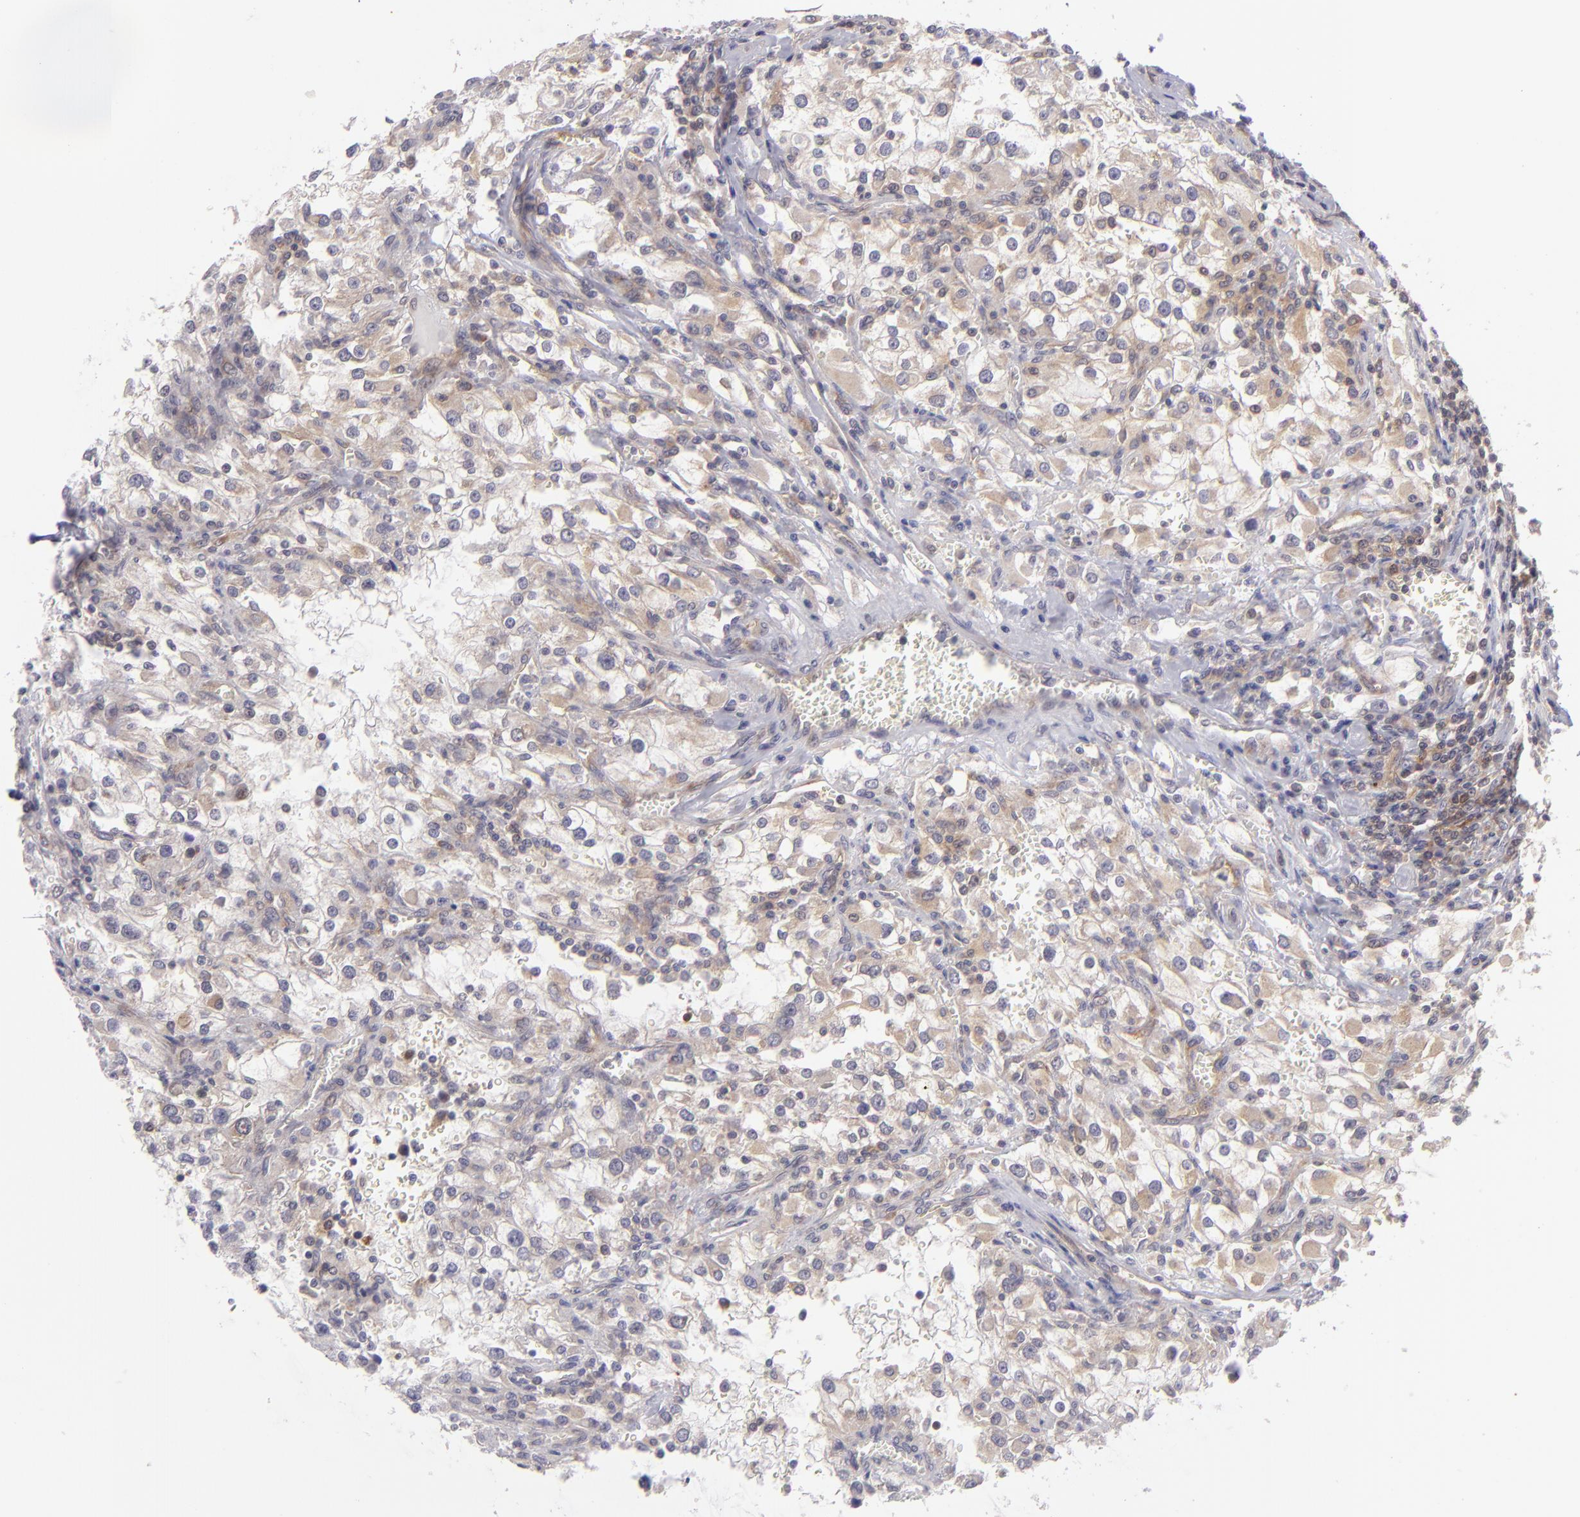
{"staining": {"intensity": "weak", "quantity": "25%-75%", "location": "cytoplasmic/membranous"}, "tissue": "renal cancer", "cell_type": "Tumor cells", "image_type": "cancer", "snomed": [{"axis": "morphology", "description": "Adenocarcinoma, NOS"}, {"axis": "topography", "description": "Kidney"}], "caption": "Immunohistochemistry (DAB (3,3'-diaminobenzidine)) staining of human renal cancer displays weak cytoplasmic/membranous protein staining in about 25%-75% of tumor cells.", "gene": "PTPN13", "patient": {"sex": "female", "age": 52}}